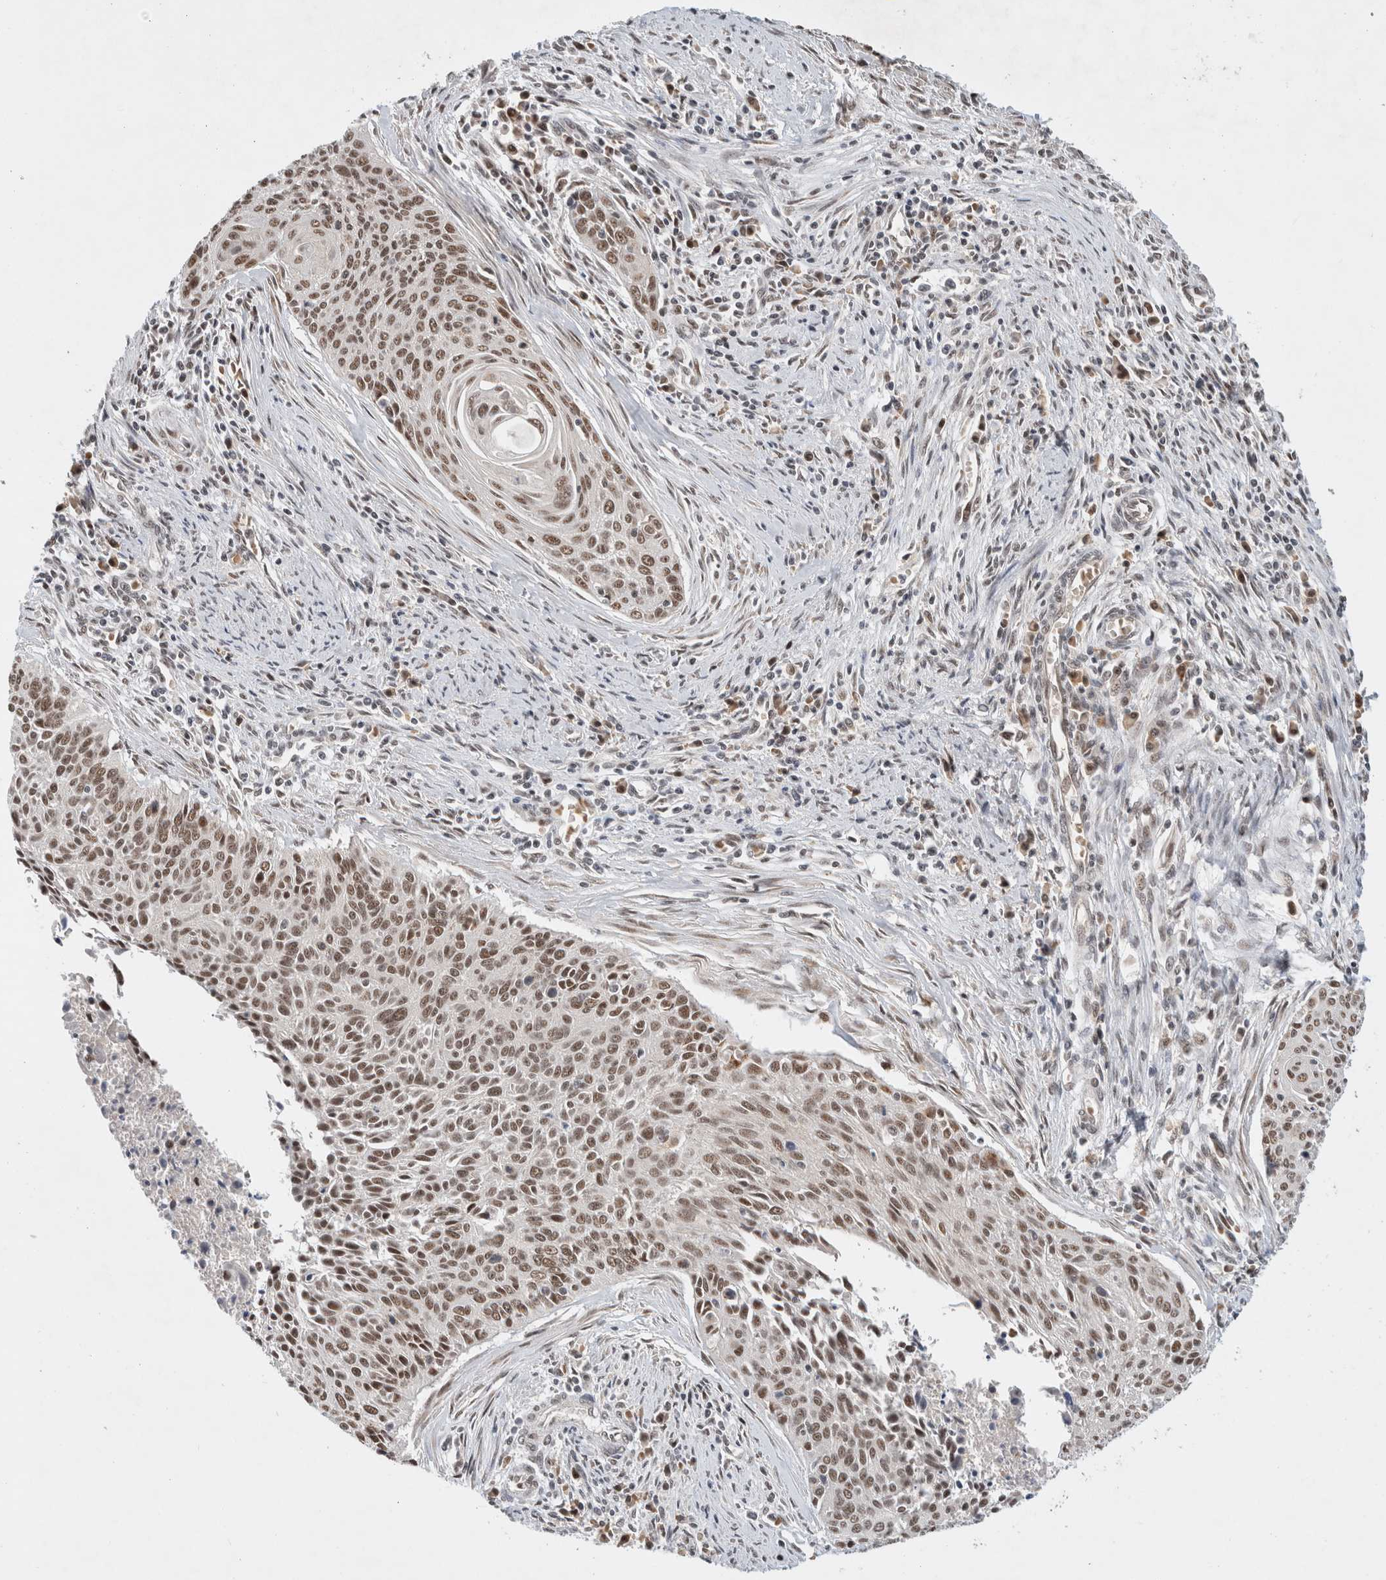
{"staining": {"intensity": "moderate", "quantity": ">75%", "location": "nuclear"}, "tissue": "cervical cancer", "cell_type": "Tumor cells", "image_type": "cancer", "snomed": [{"axis": "morphology", "description": "Squamous cell carcinoma, NOS"}, {"axis": "topography", "description": "Cervix"}], "caption": "DAB immunohistochemical staining of human cervical cancer (squamous cell carcinoma) shows moderate nuclear protein staining in approximately >75% of tumor cells.", "gene": "NCAPG2", "patient": {"sex": "female", "age": 55}}